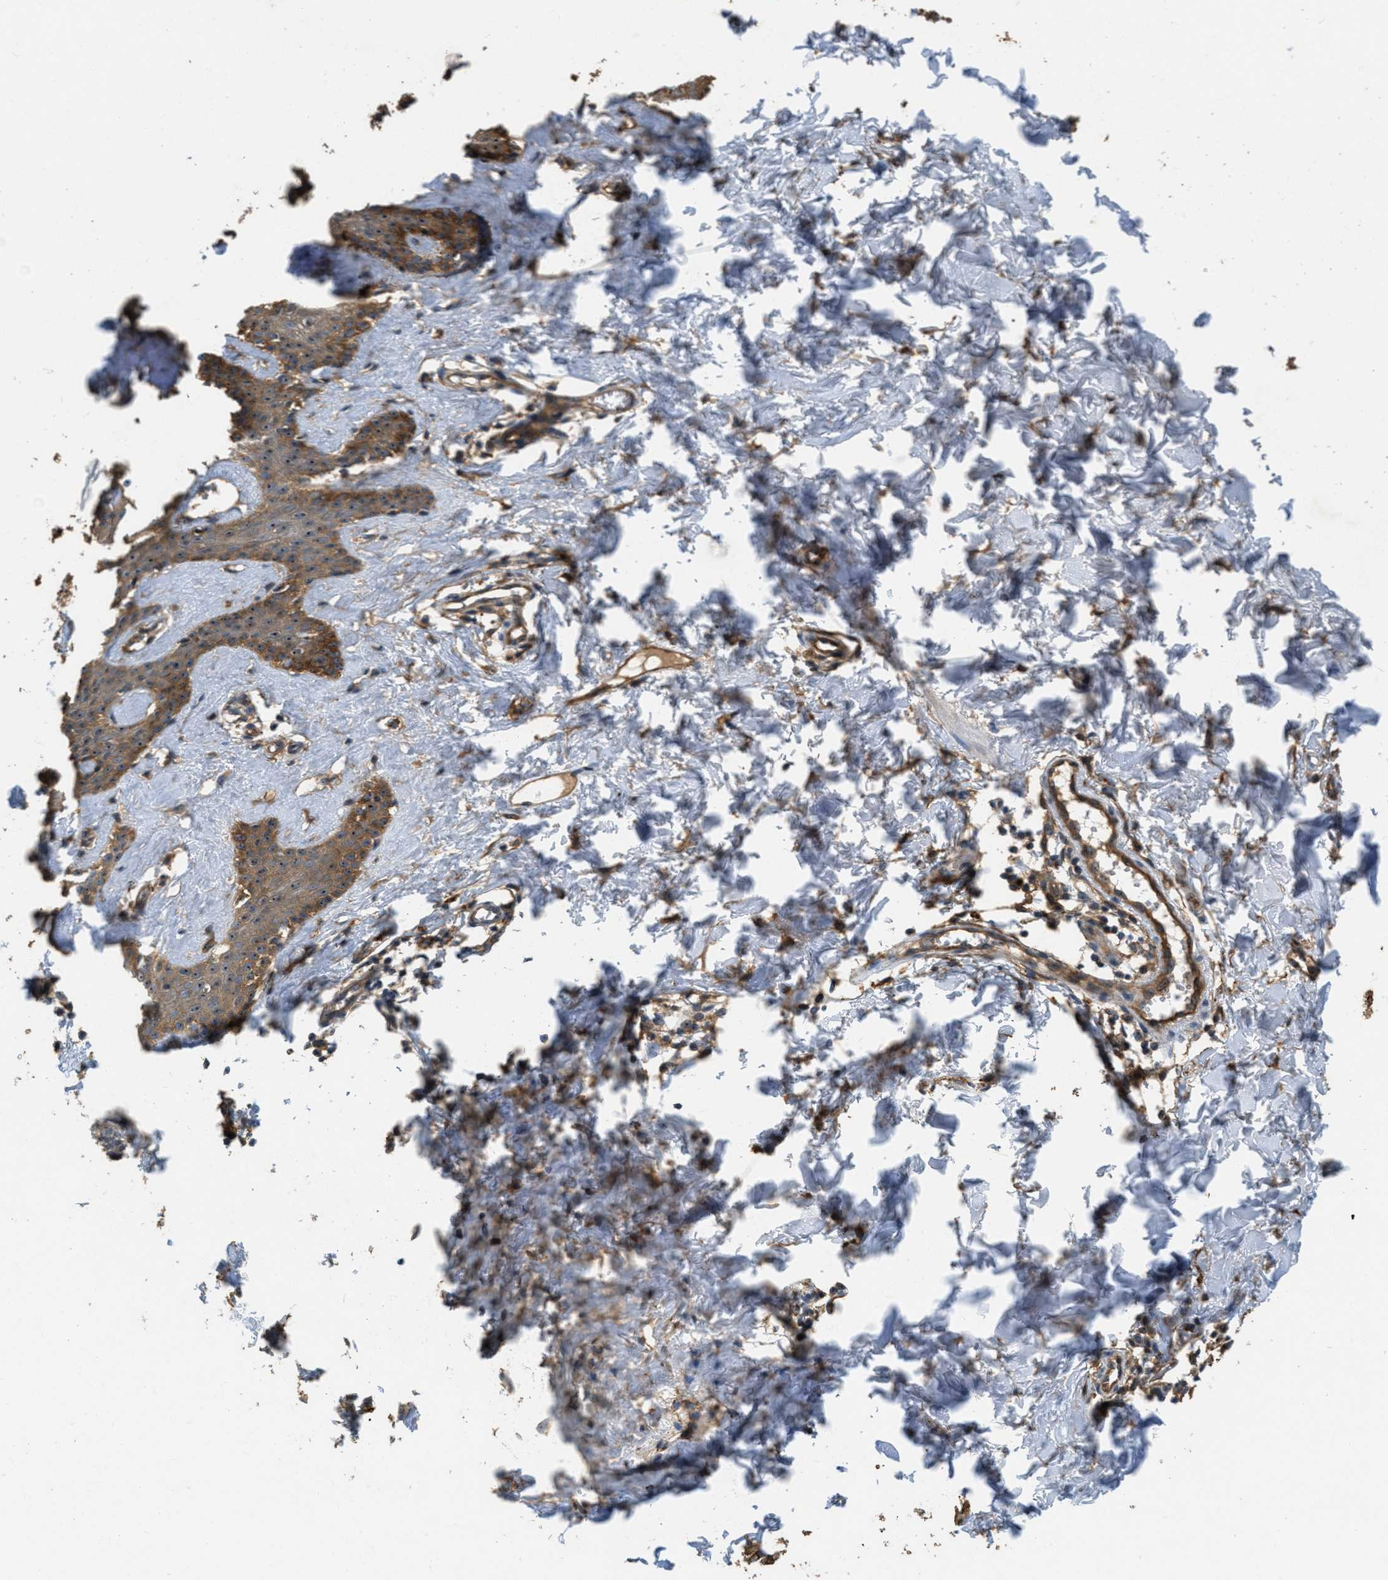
{"staining": {"intensity": "moderate", "quantity": ">75%", "location": "cytoplasmic/membranous,nuclear"}, "tissue": "skin cancer", "cell_type": "Tumor cells", "image_type": "cancer", "snomed": [{"axis": "morphology", "description": "Basal cell carcinoma"}, {"axis": "topography", "description": "Skin"}], "caption": "Immunohistochemical staining of human skin cancer displays medium levels of moderate cytoplasmic/membranous and nuclear positivity in approximately >75% of tumor cells.", "gene": "OSMR", "patient": {"sex": "male", "age": 60}}